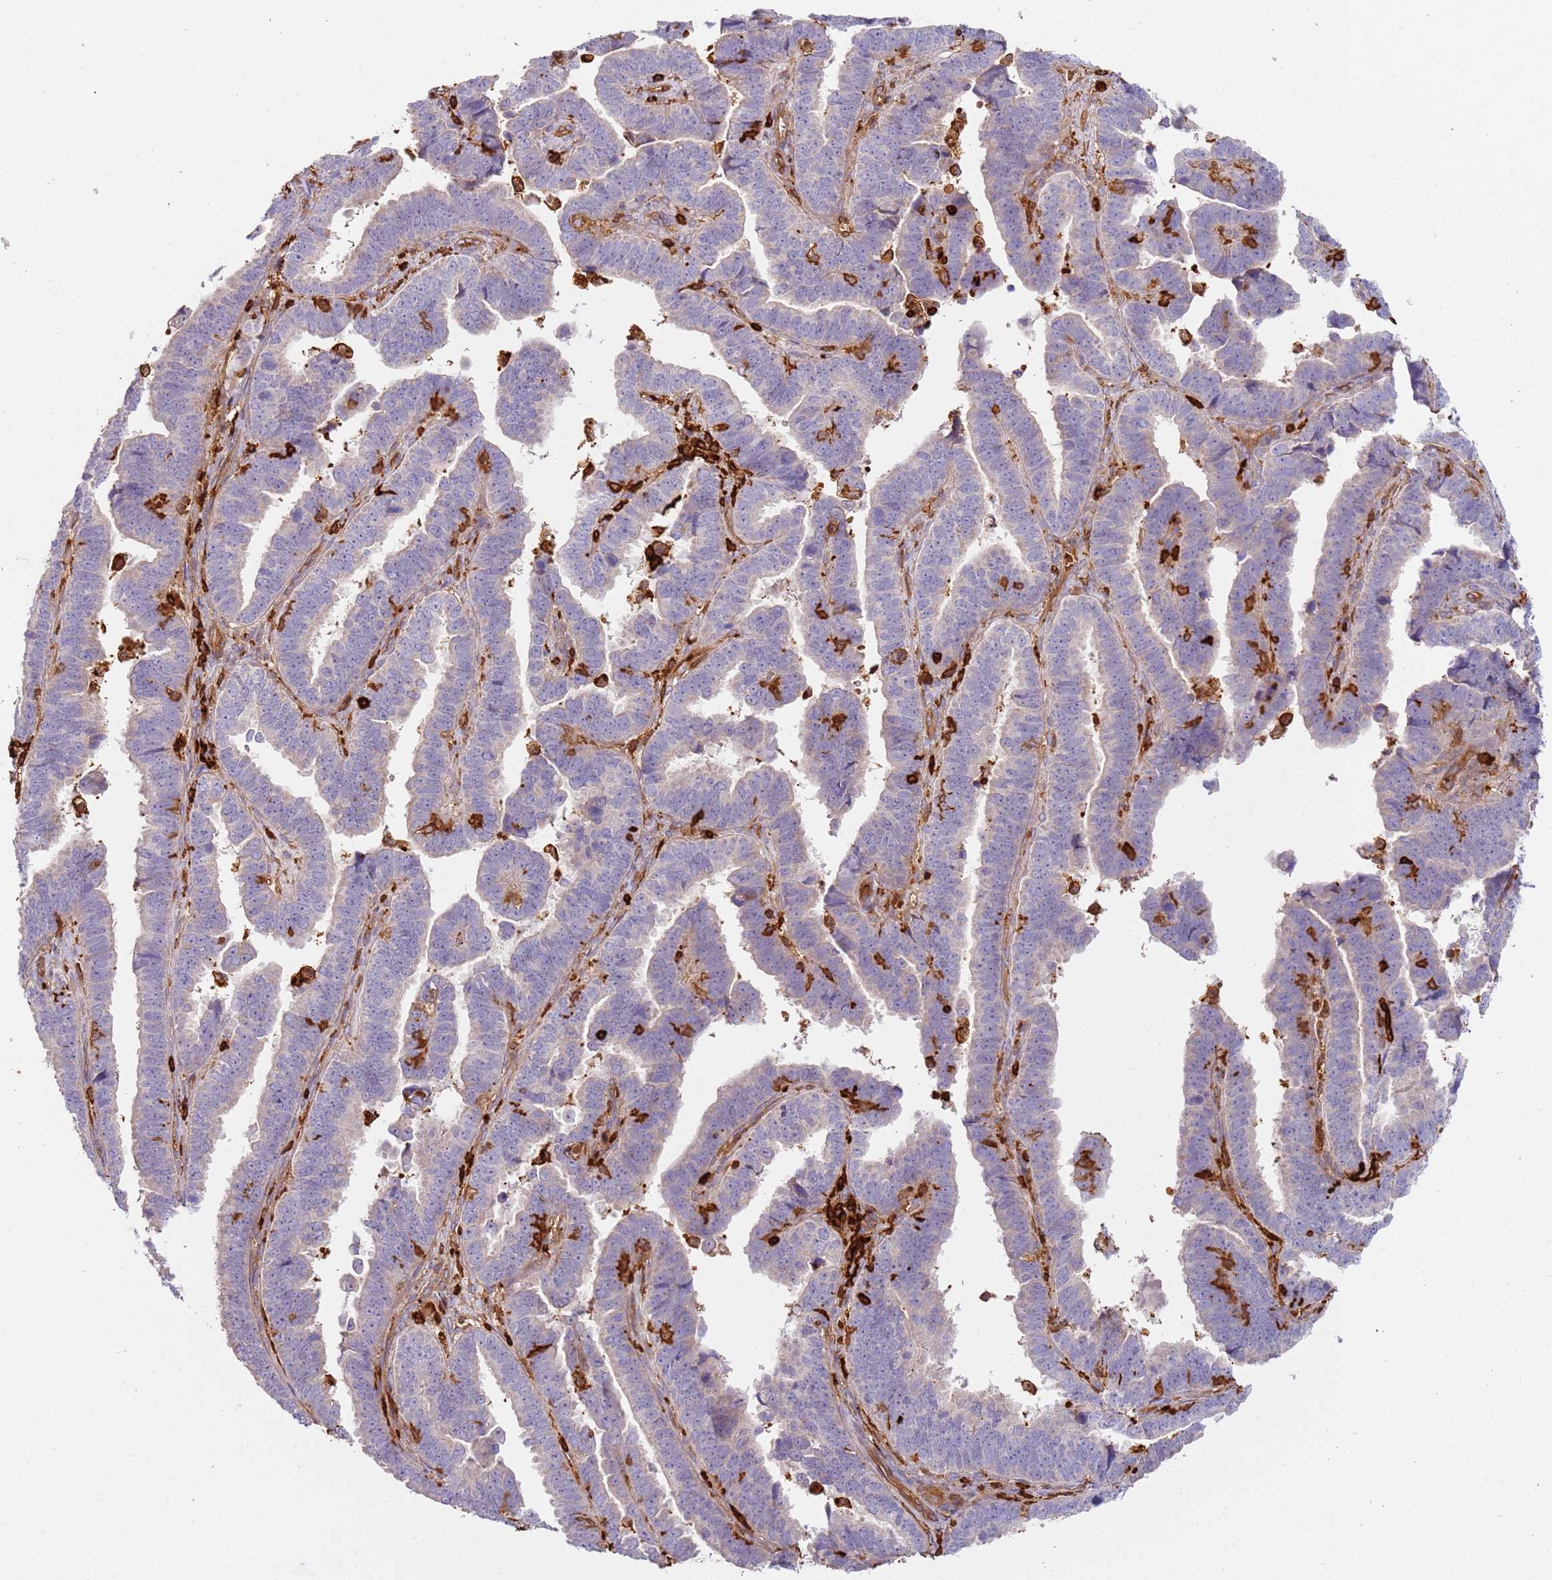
{"staining": {"intensity": "negative", "quantity": "none", "location": "none"}, "tissue": "endometrial cancer", "cell_type": "Tumor cells", "image_type": "cancer", "snomed": [{"axis": "morphology", "description": "Adenocarcinoma, NOS"}, {"axis": "topography", "description": "Endometrium"}], "caption": "This is an immunohistochemistry photomicrograph of endometrial cancer (adenocarcinoma). There is no positivity in tumor cells.", "gene": "OR6P1", "patient": {"sex": "female", "age": 75}}